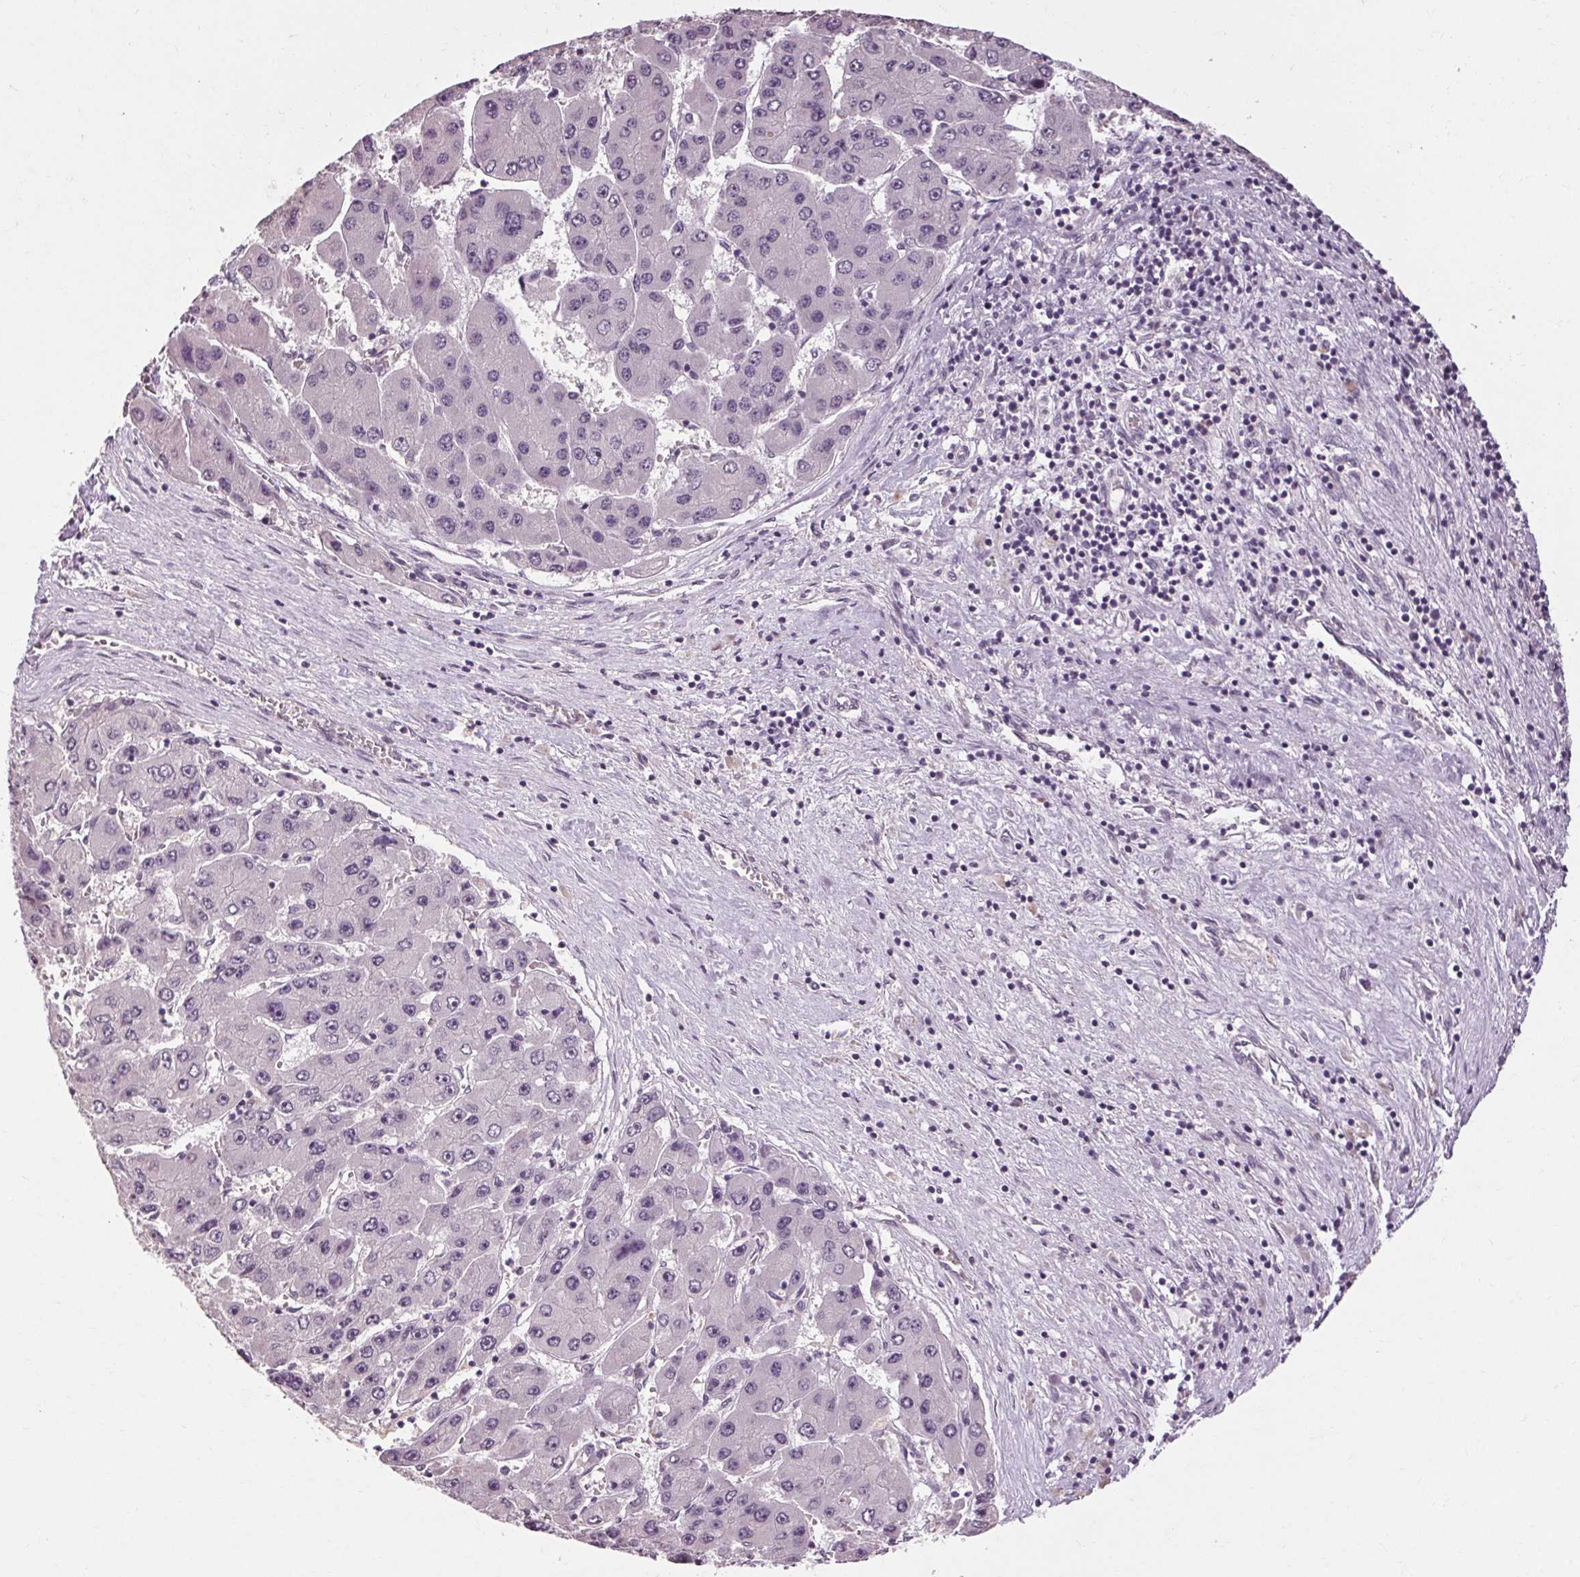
{"staining": {"intensity": "negative", "quantity": "none", "location": "none"}, "tissue": "liver cancer", "cell_type": "Tumor cells", "image_type": "cancer", "snomed": [{"axis": "morphology", "description": "Carcinoma, Hepatocellular, NOS"}, {"axis": "topography", "description": "Liver"}], "caption": "Tumor cells show no significant protein staining in liver cancer (hepatocellular carcinoma). Nuclei are stained in blue.", "gene": "POMC", "patient": {"sex": "female", "age": 61}}